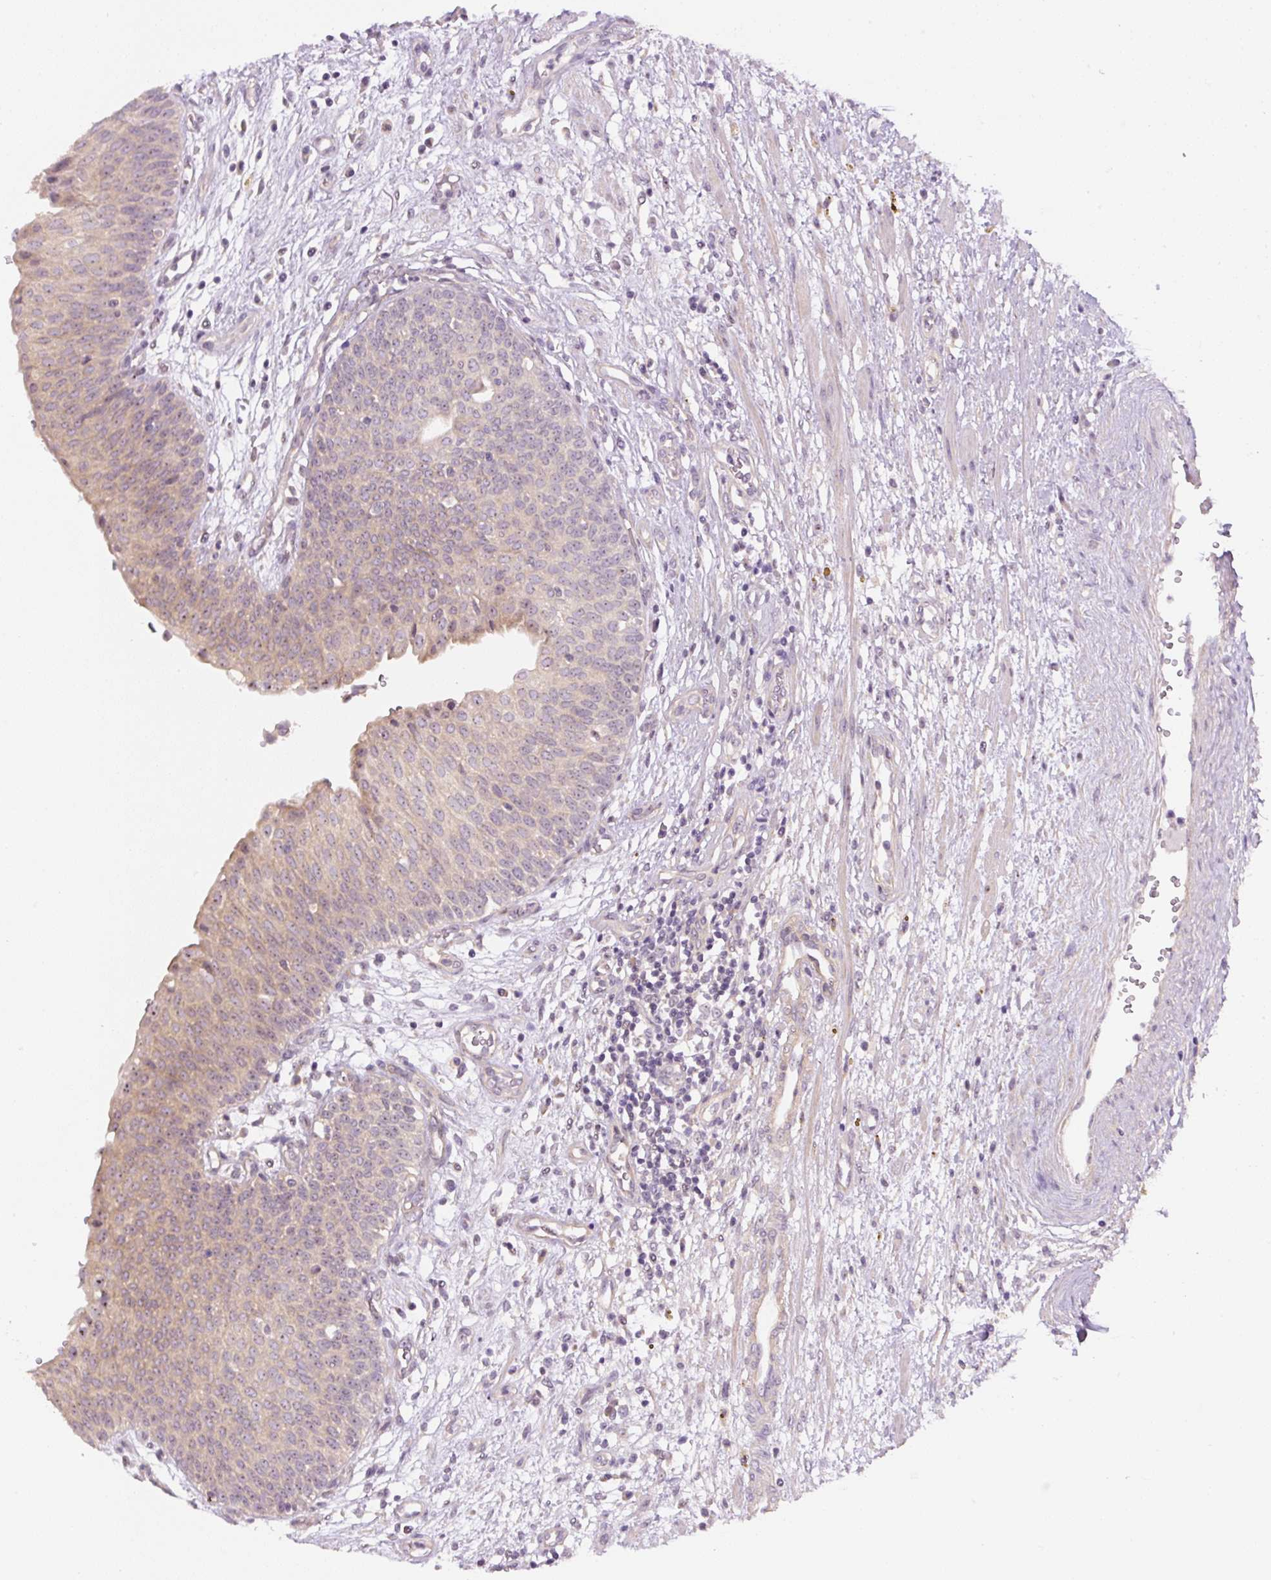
{"staining": {"intensity": "weak", "quantity": "25%-75%", "location": "cytoplasmic/membranous,nuclear"}, "tissue": "urinary bladder", "cell_type": "Urothelial cells", "image_type": "normal", "snomed": [{"axis": "morphology", "description": "Normal tissue, NOS"}, {"axis": "topography", "description": "Urinary bladder"}], "caption": "Protein staining by immunohistochemistry (IHC) shows weak cytoplasmic/membranous,nuclear expression in about 25%-75% of urothelial cells in unremarkable urinary bladder. (brown staining indicates protein expression, while blue staining denotes nuclei).", "gene": "TMEM151B", "patient": {"sex": "male", "age": 55}}